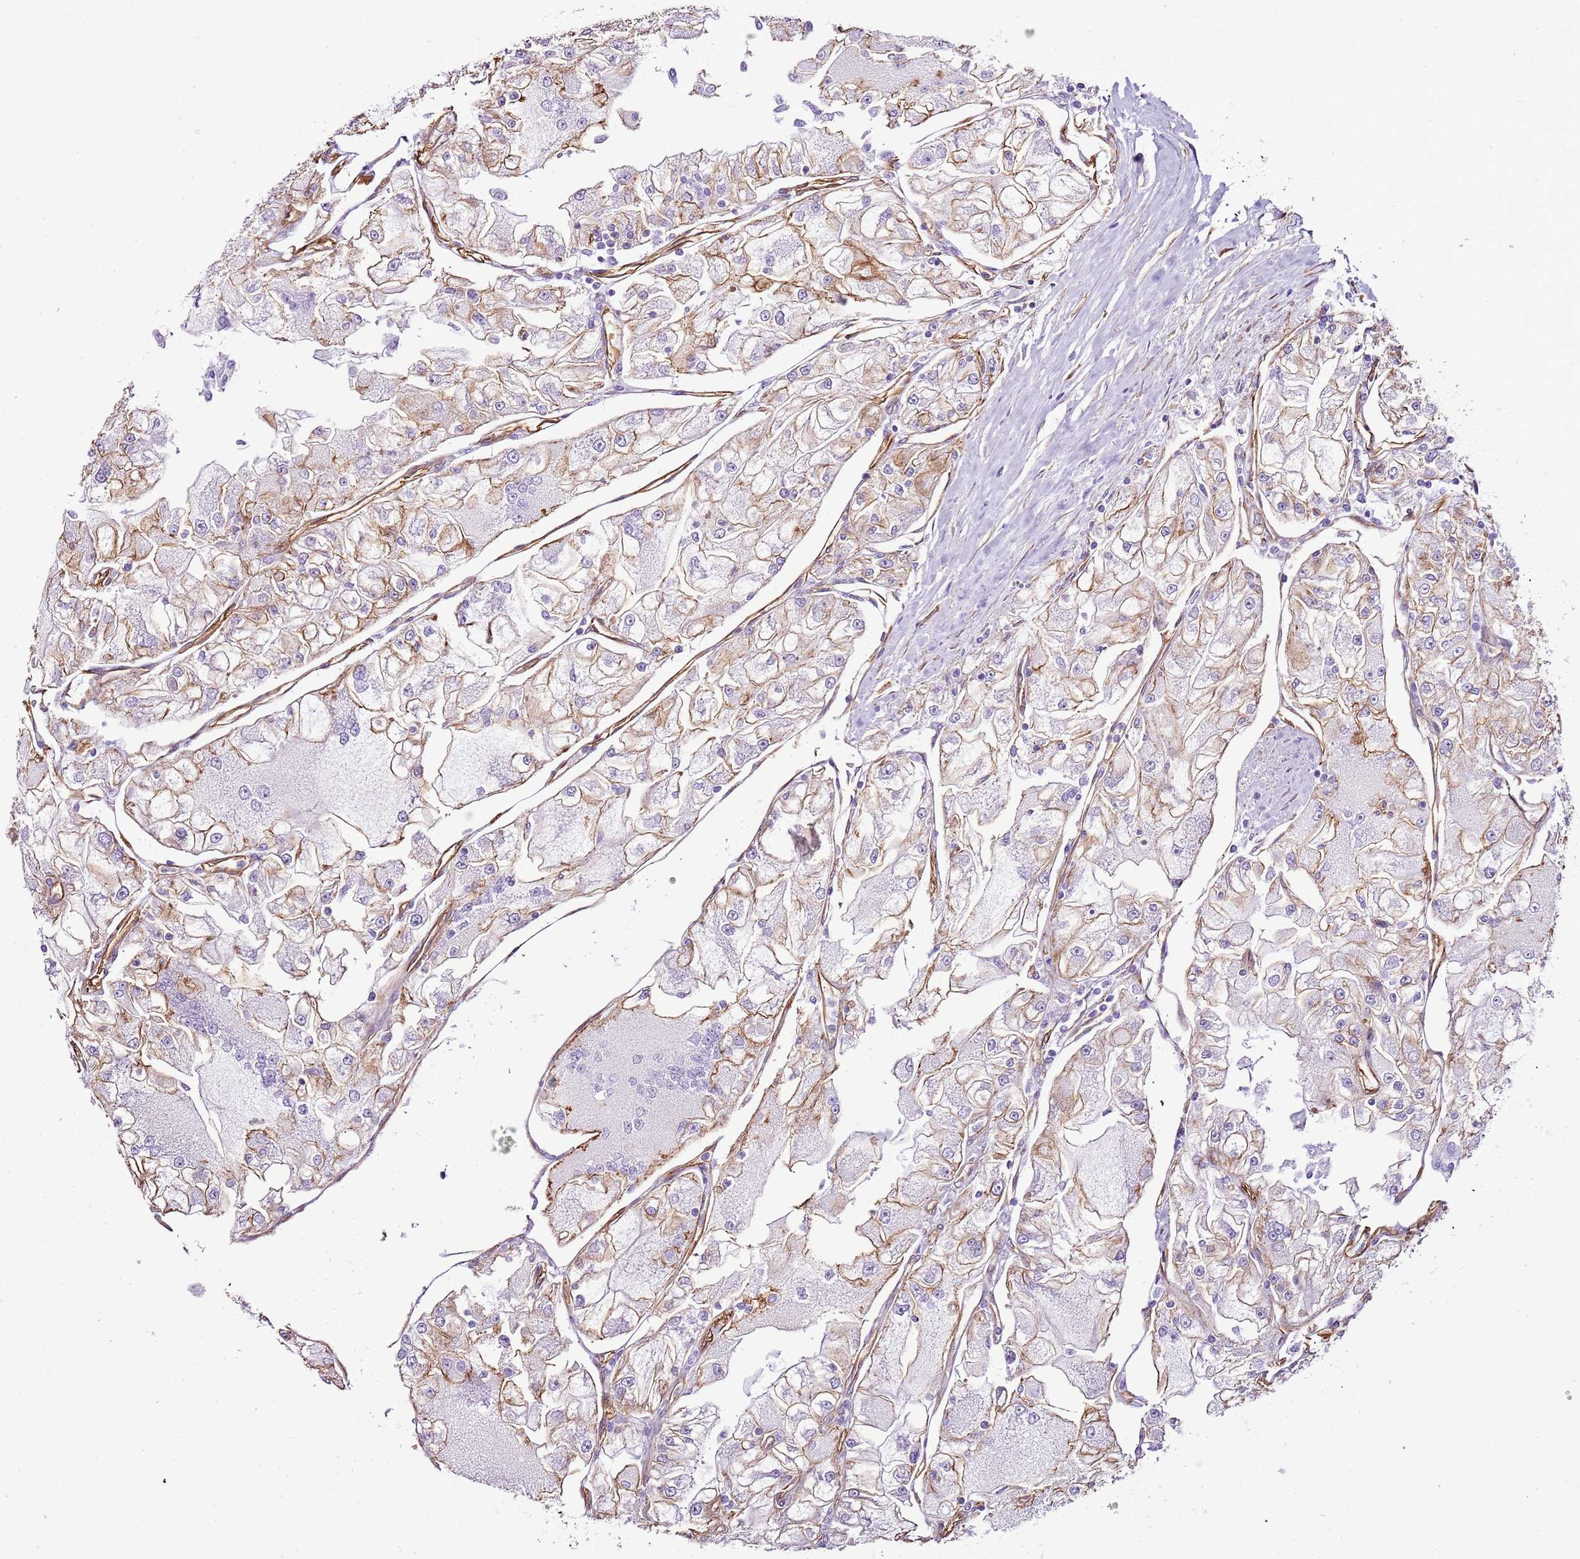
{"staining": {"intensity": "moderate", "quantity": "25%-75%", "location": "cytoplasmic/membranous"}, "tissue": "renal cancer", "cell_type": "Tumor cells", "image_type": "cancer", "snomed": [{"axis": "morphology", "description": "Adenocarcinoma, NOS"}, {"axis": "topography", "description": "Kidney"}], "caption": "Adenocarcinoma (renal) stained with a brown dye shows moderate cytoplasmic/membranous positive positivity in about 25%-75% of tumor cells.", "gene": "CTDSPL", "patient": {"sex": "female", "age": 72}}